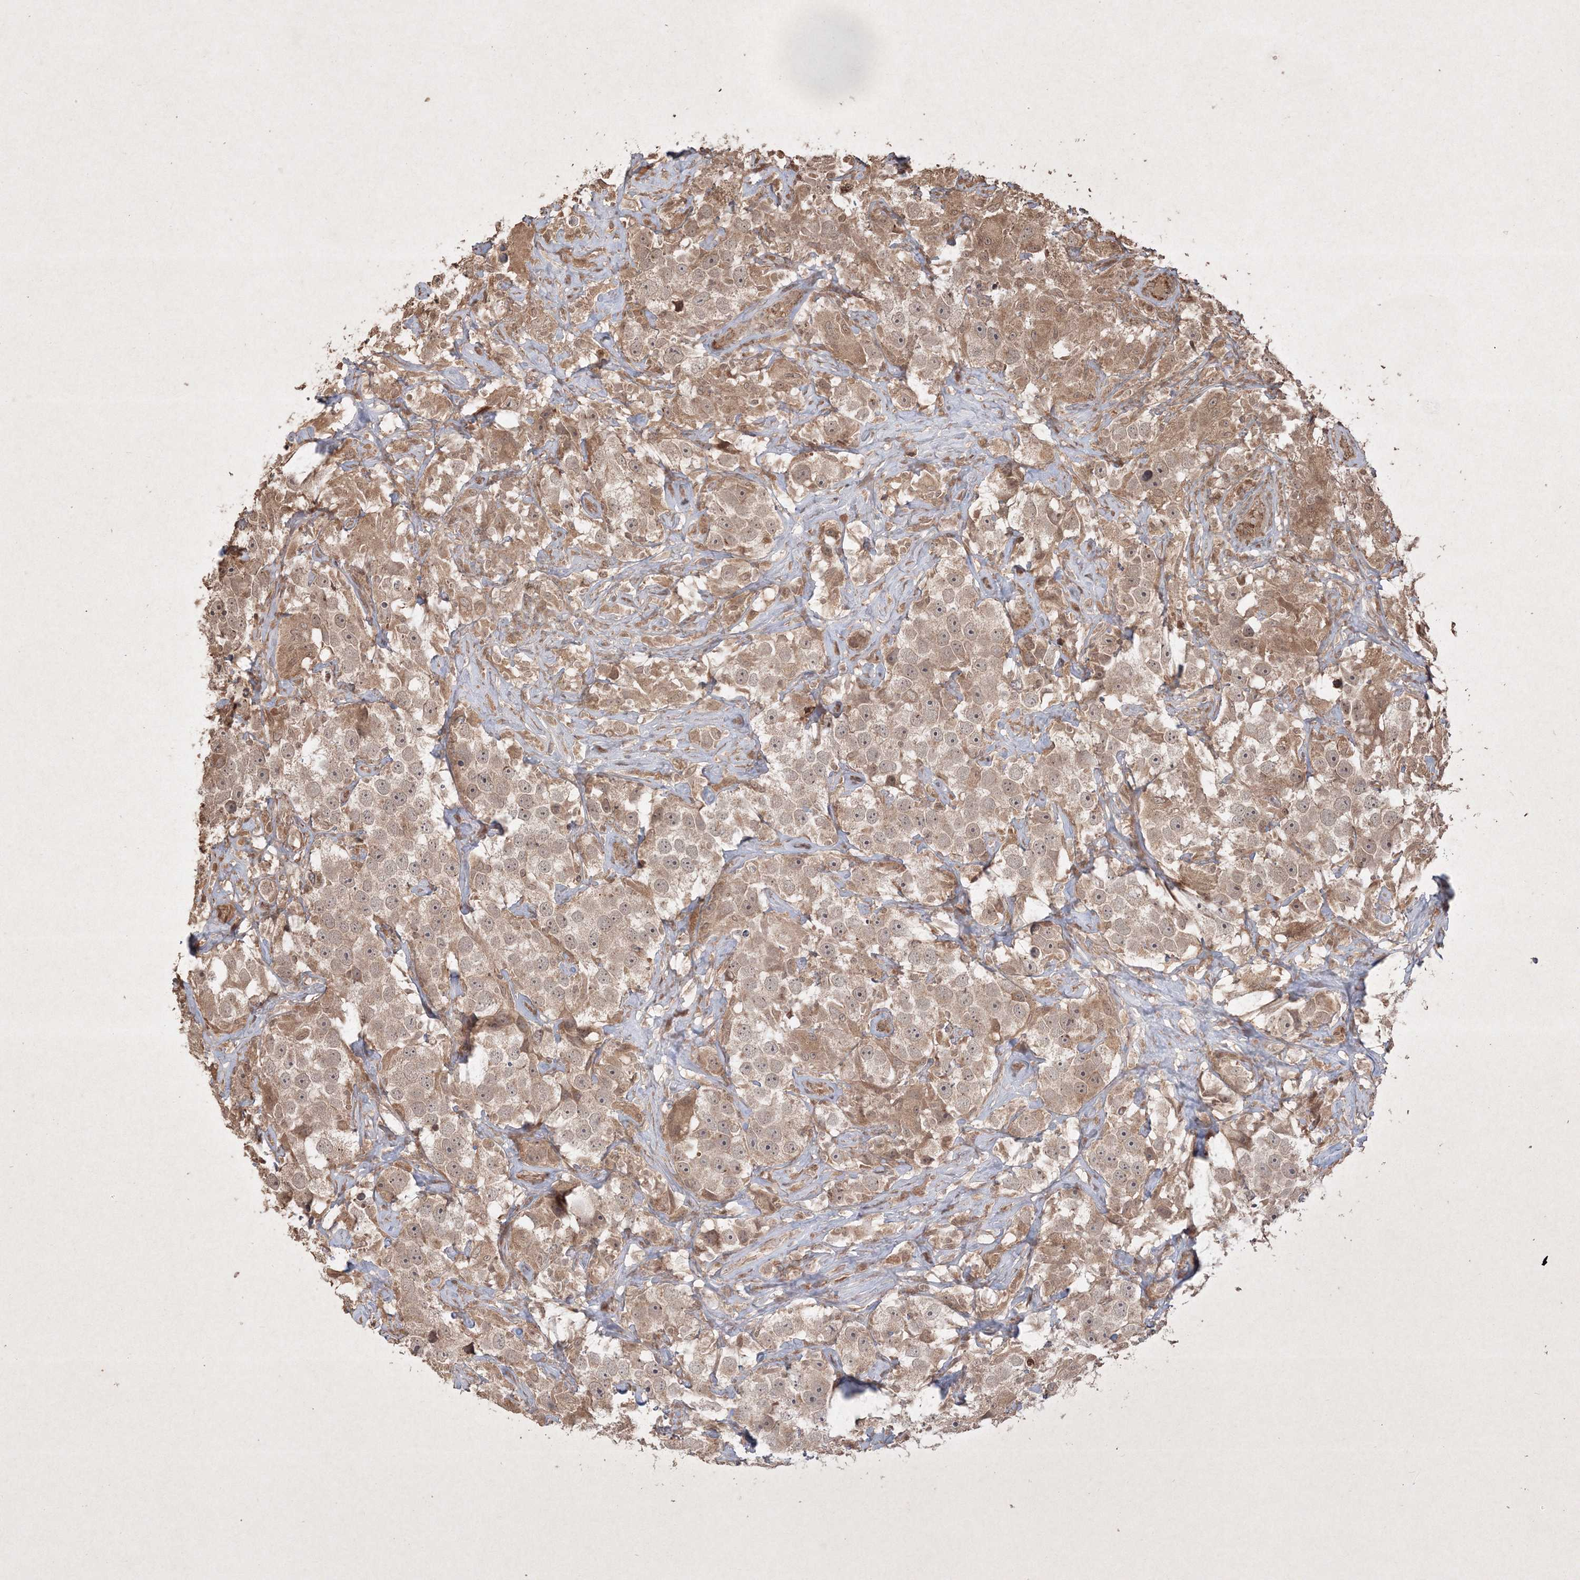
{"staining": {"intensity": "weak", "quantity": ">75%", "location": "cytoplasmic/membranous"}, "tissue": "testis cancer", "cell_type": "Tumor cells", "image_type": "cancer", "snomed": [{"axis": "morphology", "description": "Seminoma, NOS"}, {"axis": "topography", "description": "Testis"}], "caption": "About >75% of tumor cells in testis seminoma display weak cytoplasmic/membranous protein staining as visualized by brown immunohistochemical staining.", "gene": "PELI3", "patient": {"sex": "male", "age": 49}}